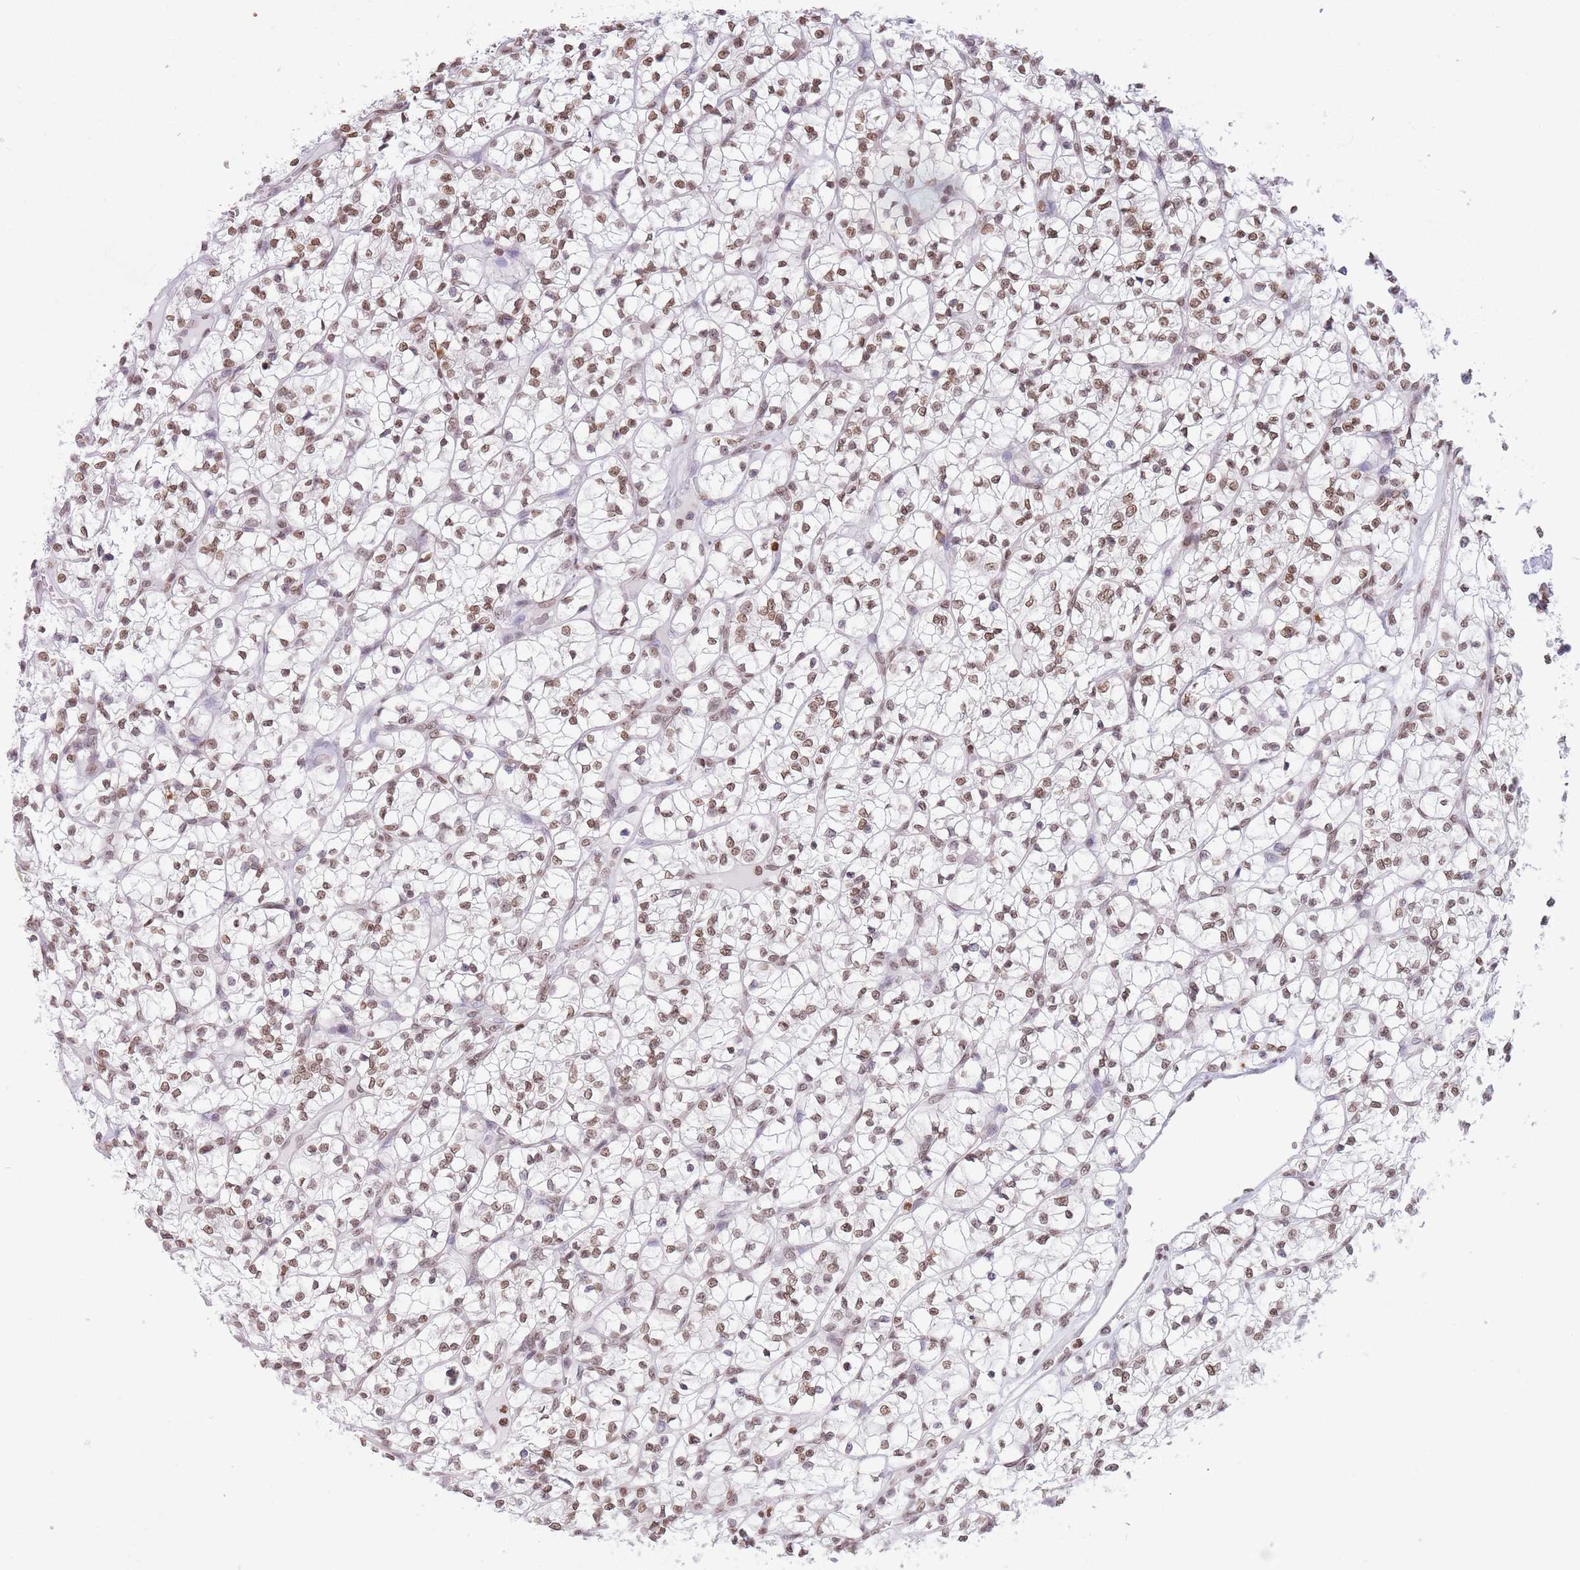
{"staining": {"intensity": "moderate", "quantity": ">75%", "location": "nuclear"}, "tissue": "renal cancer", "cell_type": "Tumor cells", "image_type": "cancer", "snomed": [{"axis": "morphology", "description": "Adenocarcinoma, NOS"}, {"axis": "topography", "description": "Kidney"}], "caption": "Renal adenocarcinoma stained with a brown dye demonstrates moderate nuclear positive staining in approximately >75% of tumor cells.", "gene": "RYK", "patient": {"sex": "female", "age": 64}}